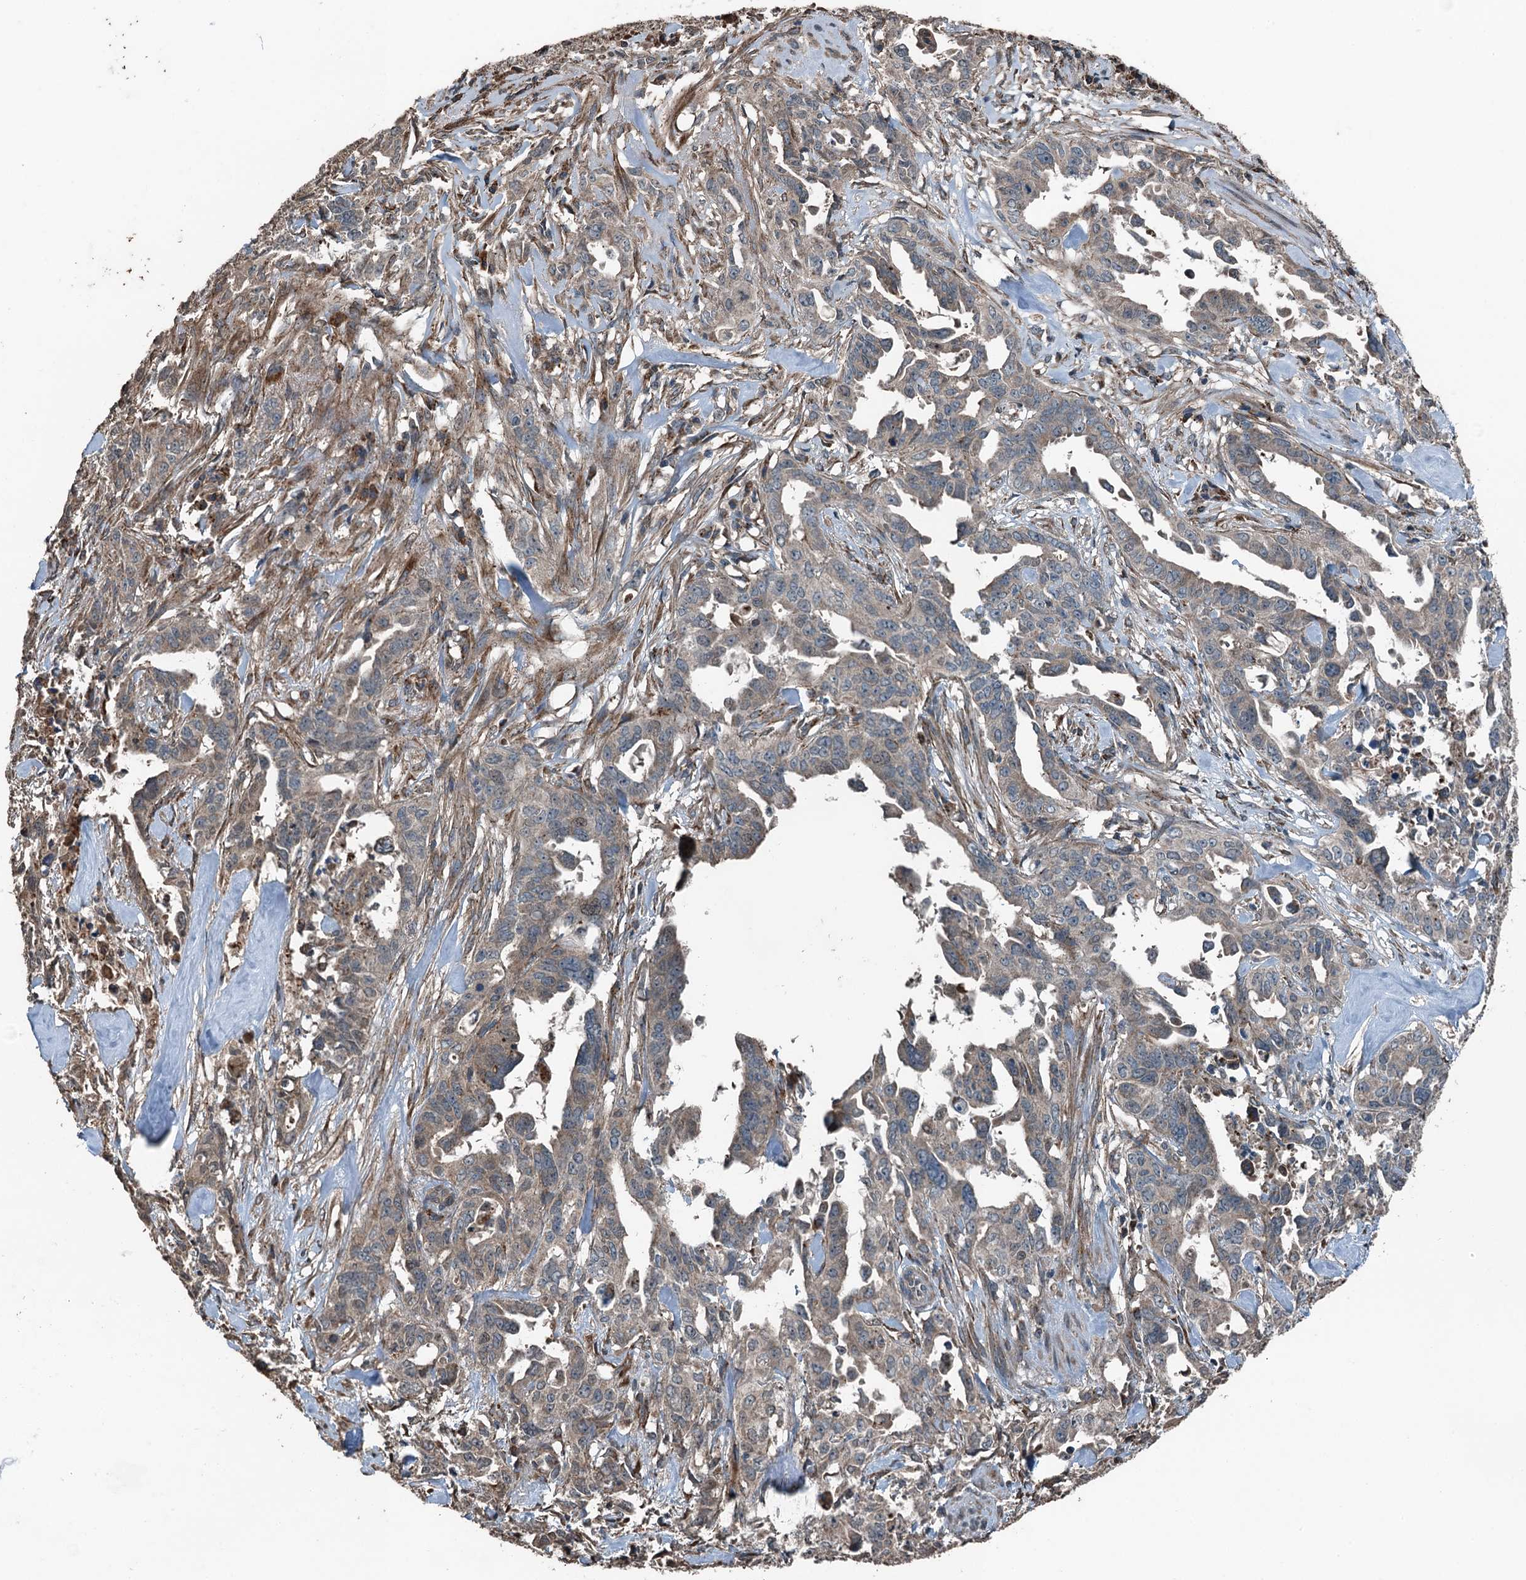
{"staining": {"intensity": "weak", "quantity": "<25%", "location": "cytoplasmic/membranous"}, "tissue": "endometrial cancer", "cell_type": "Tumor cells", "image_type": "cancer", "snomed": [{"axis": "morphology", "description": "Adenocarcinoma, NOS"}, {"axis": "topography", "description": "Endometrium"}], "caption": "The photomicrograph shows no significant positivity in tumor cells of endometrial adenocarcinoma.", "gene": "TCTN1", "patient": {"sex": "female", "age": 65}}